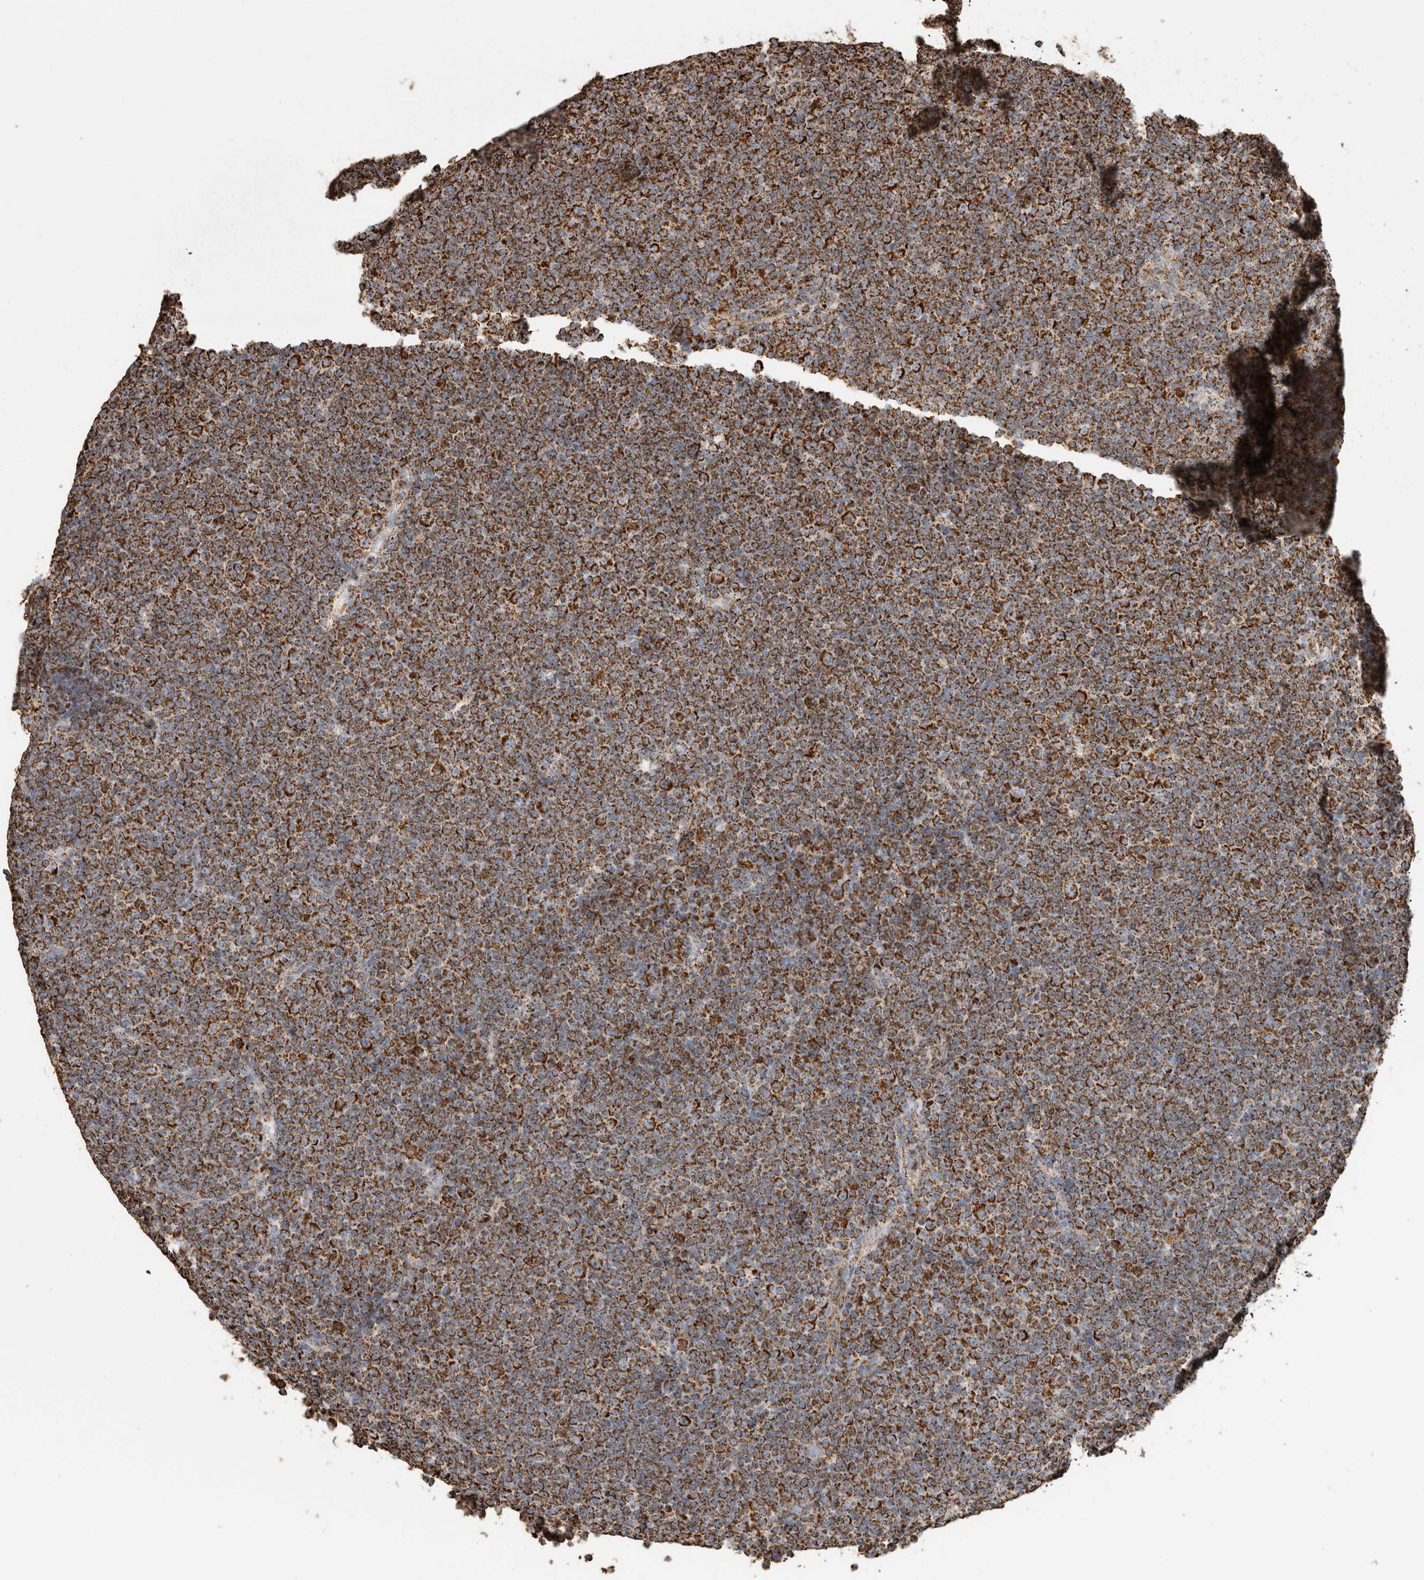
{"staining": {"intensity": "strong", "quantity": ">75%", "location": "cytoplasmic/membranous"}, "tissue": "lymphoma", "cell_type": "Tumor cells", "image_type": "cancer", "snomed": [{"axis": "morphology", "description": "Malignant lymphoma, non-Hodgkin's type, Low grade"}, {"axis": "topography", "description": "Lymph node"}], "caption": "Protein expression analysis of human low-grade malignant lymphoma, non-Hodgkin's type reveals strong cytoplasmic/membranous expression in approximately >75% of tumor cells.", "gene": "C1QBP", "patient": {"sex": "female", "age": 67}}